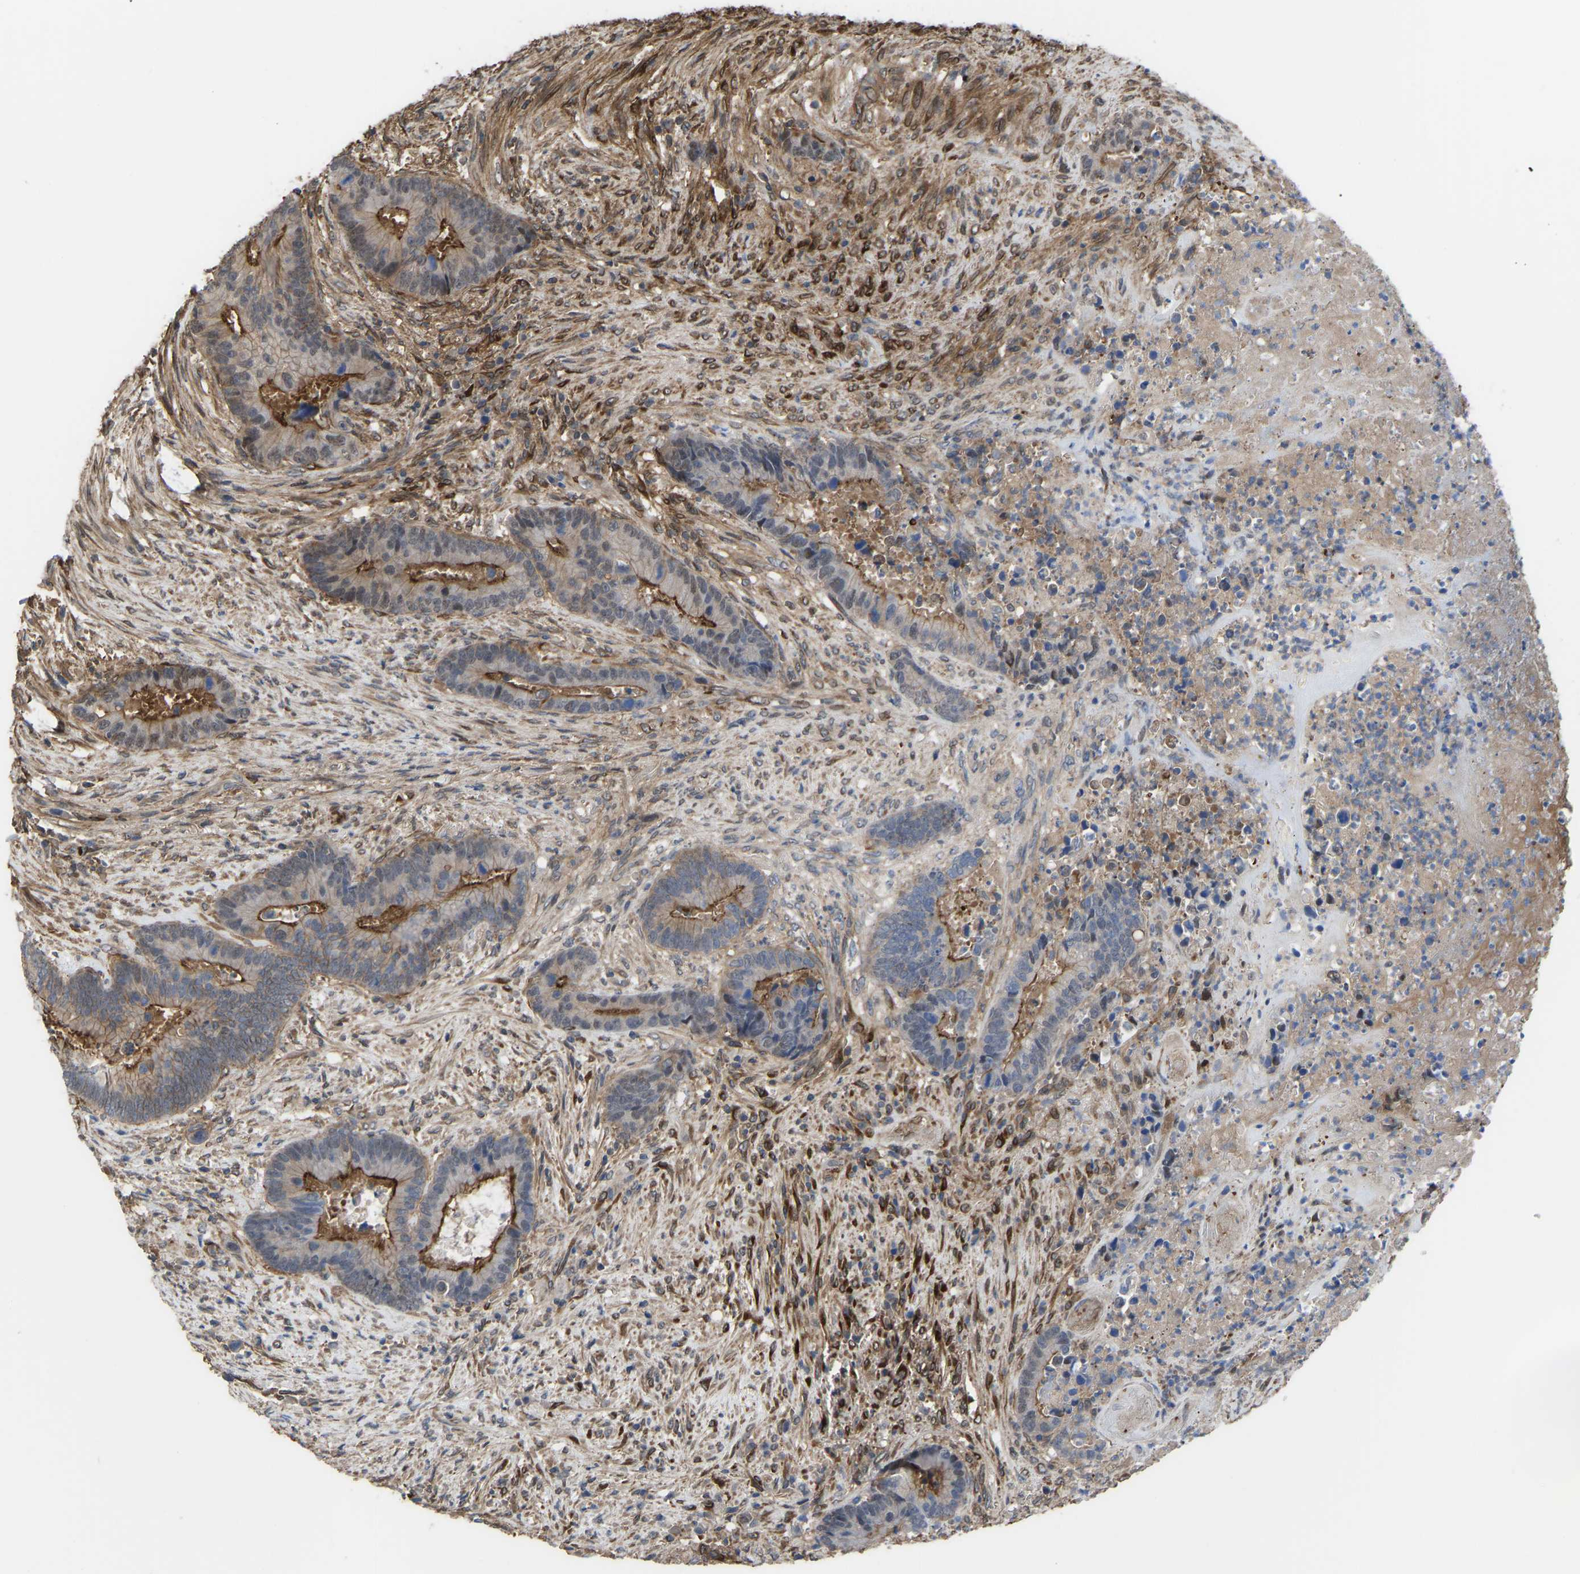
{"staining": {"intensity": "moderate", "quantity": "25%-75%", "location": "cytoplasmic/membranous,nuclear"}, "tissue": "colorectal cancer", "cell_type": "Tumor cells", "image_type": "cancer", "snomed": [{"axis": "morphology", "description": "Adenocarcinoma, NOS"}, {"axis": "topography", "description": "Rectum"}], "caption": "Colorectal cancer (adenocarcinoma) was stained to show a protein in brown. There is medium levels of moderate cytoplasmic/membranous and nuclear positivity in about 25%-75% of tumor cells.", "gene": "CYP7B1", "patient": {"sex": "female", "age": 89}}